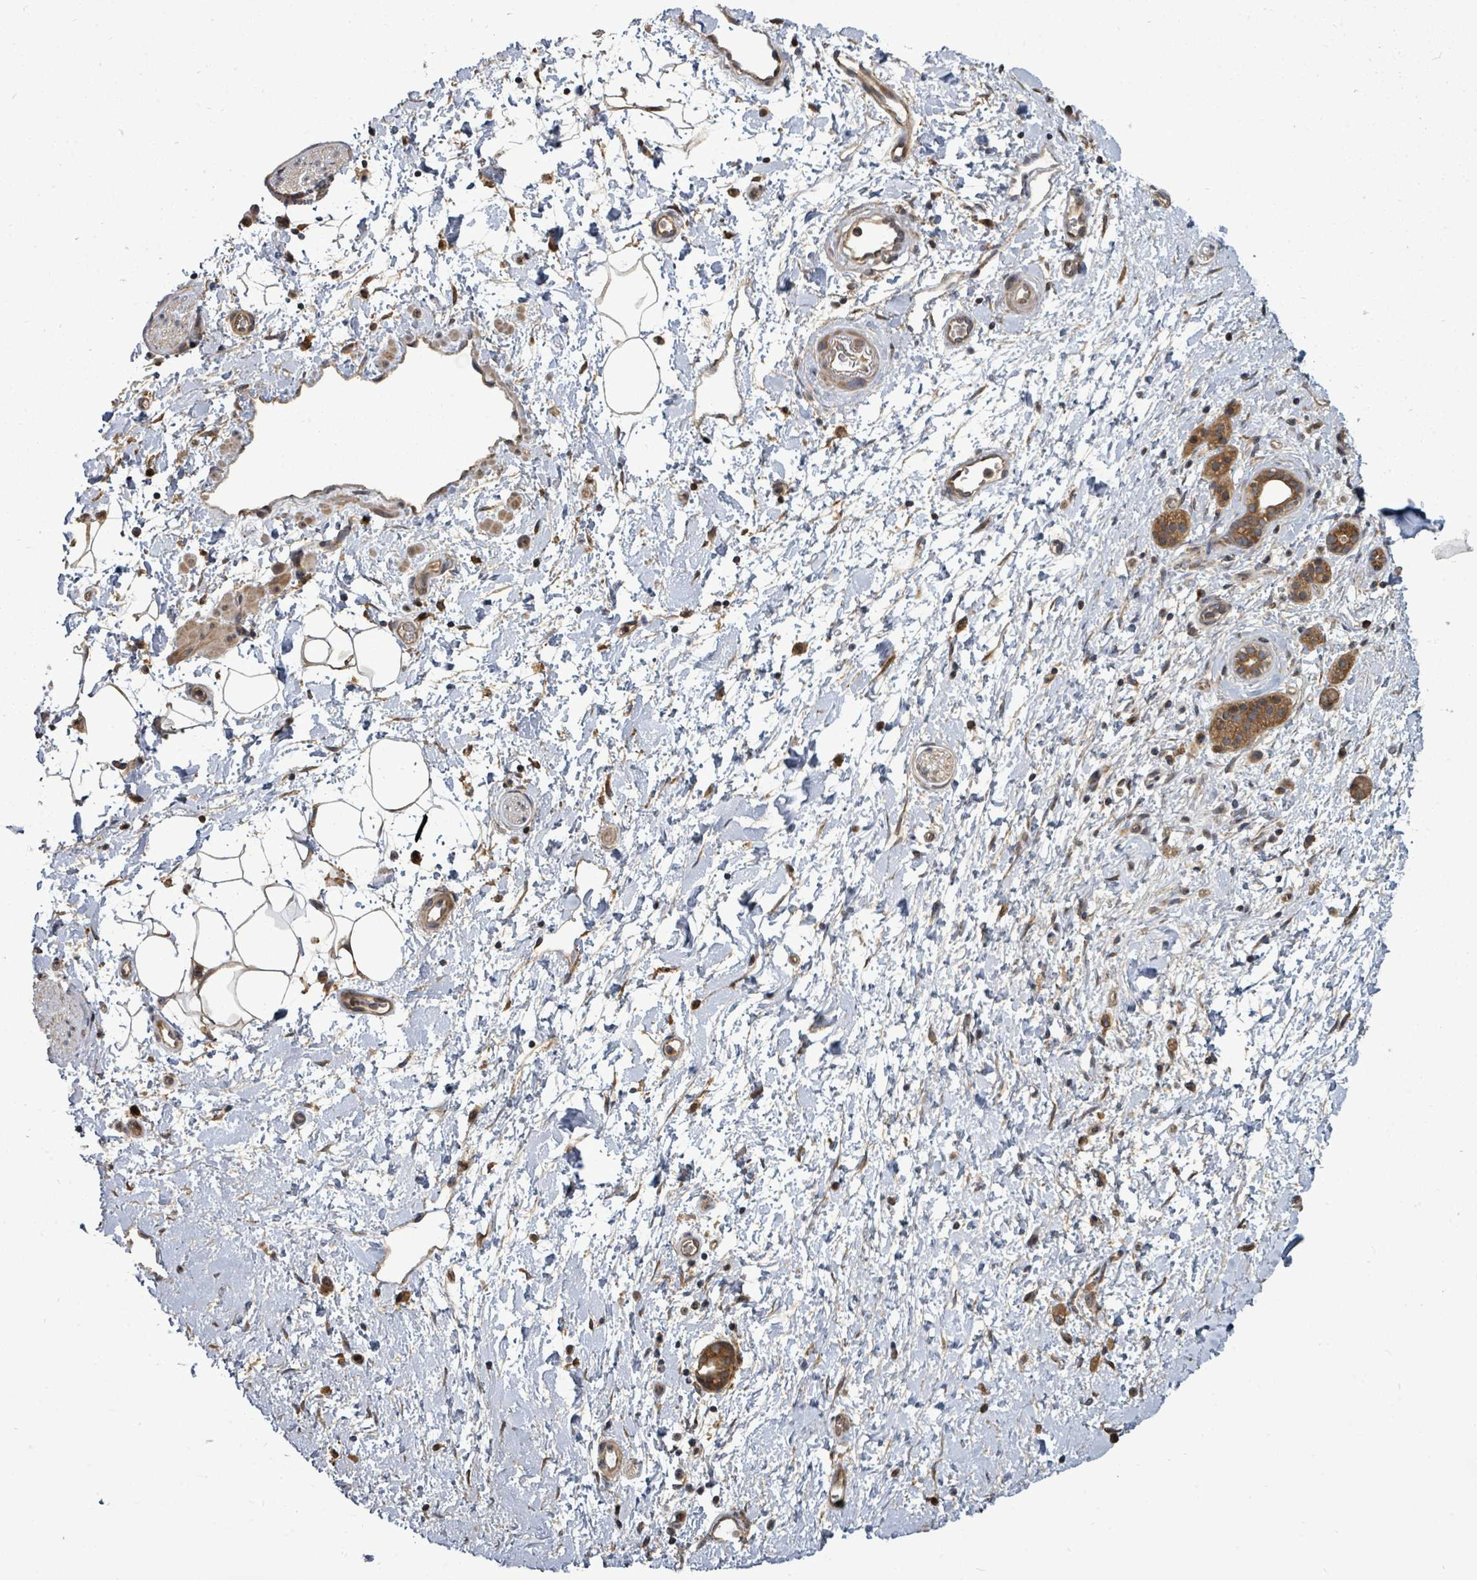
{"staining": {"intensity": "negative", "quantity": "none", "location": "none"}, "tissue": "adipose tissue", "cell_type": "Adipocytes", "image_type": "normal", "snomed": [{"axis": "morphology", "description": "Normal tissue, NOS"}, {"axis": "morphology", "description": "Adenocarcinoma, NOS"}, {"axis": "topography", "description": "Pancreas"}, {"axis": "topography", "description": "Peripheral nerve tissue"}], "caption": "Immunohistochemistry image of benign adipose tissue: human adipose tissue stained with DAB (3,3'-diaminobenzidine) displays no significant protein positivity in adipocytes.", "gene": "EIF3CL", "patient": {"sex": "female", "age": 77}}